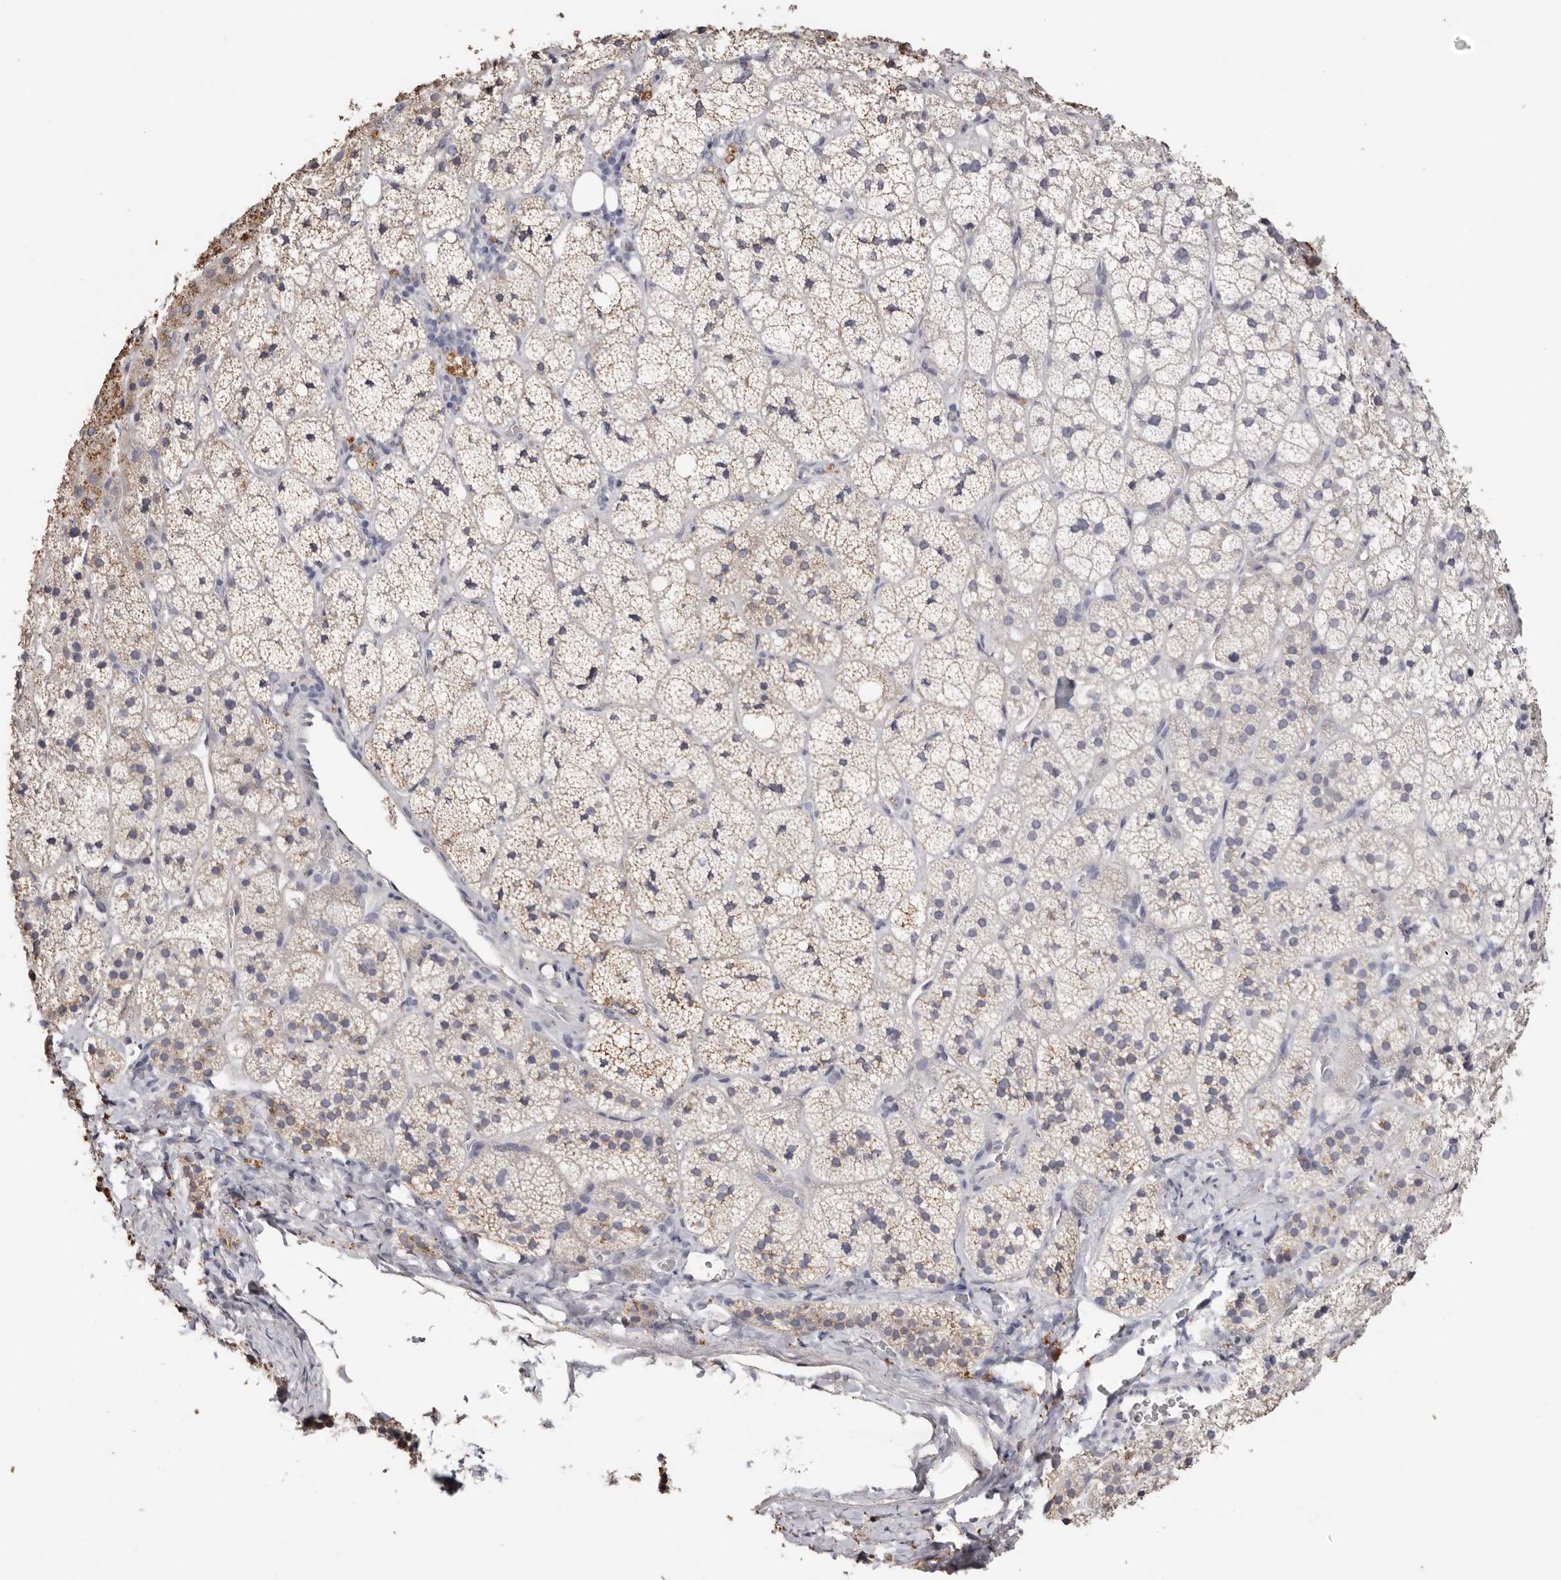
{"staining": {"intensity": "moderate", "quantity": "25%-75%", "location": "cytoplasmic/membranous"}, "tissue": "adrenal gland", "cell_type": "Glandular cells", "image_type": "normal", "snomed": [{"axis": "morphology", "description": "Normal tissue, NOS"}, {"axis": "topography", "description": "Adrenal gland"}], "caption": "Immunohistochemical staining of normal human adrenal gland displays moderate cytoplasmic/membranous protein expression in approximately 25%-75% of glandular cells.", "gene": "LGALS7B", "patient": {"sex": "female", "age": 44}}